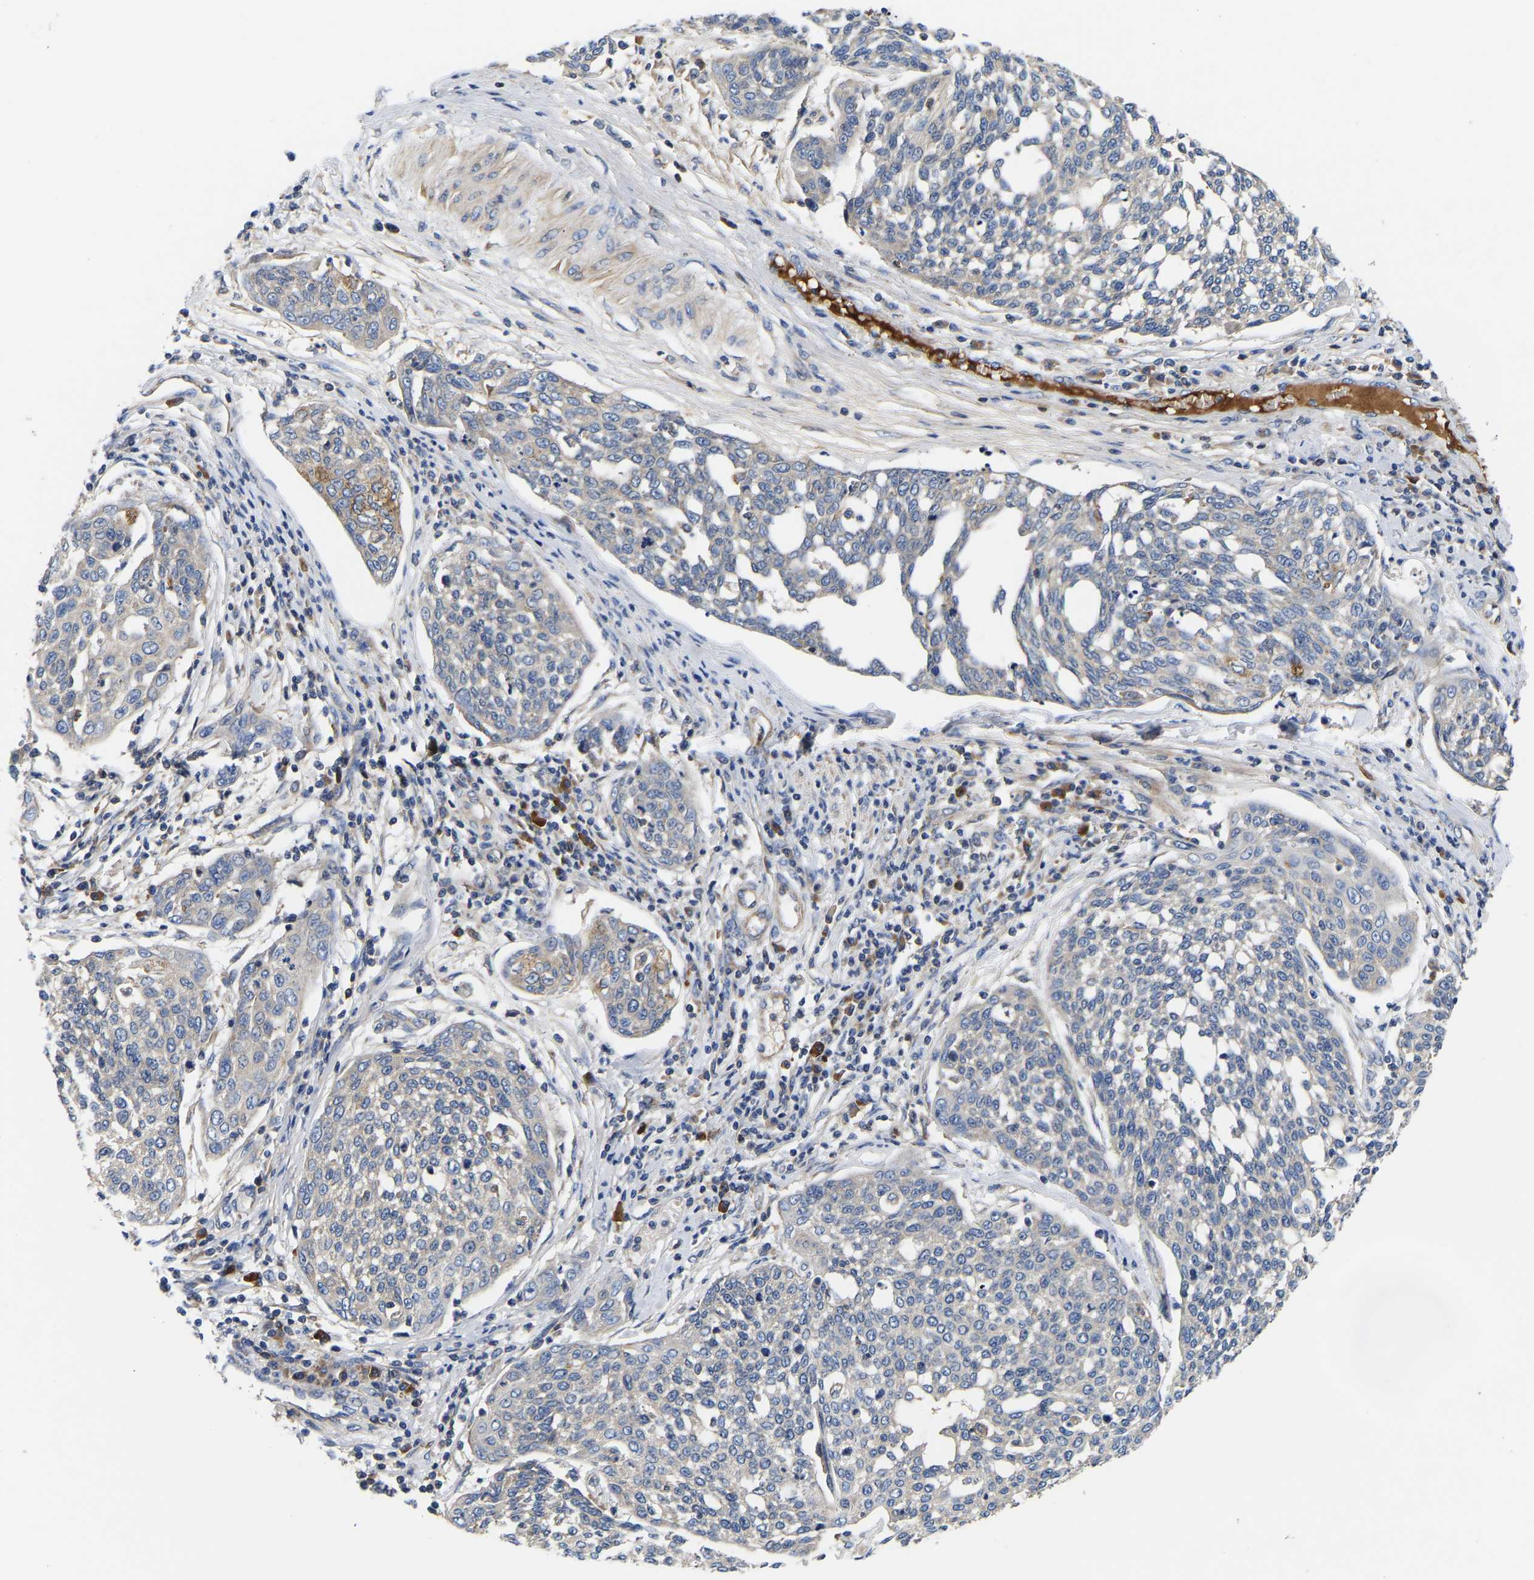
{"staining": {"intensity": "negative", "quantity": "none", "location": "none"}, "tissue": "cervical cancer", "cell_type": "Tumor cells", "image_type": "cancer", "snomed": [{"axis": "morphology", "description": "Squamous cell carcinoma, NOS"}, {"axis": "topography", "description": "Cervix"}], "caption": "Squamous cell carcinoma (cervical) was stained to show a protein in brown. There is no significant staining in tumor cells.", "gene": "AIMP2", "patient": {"sex": "female", "age": 34}}